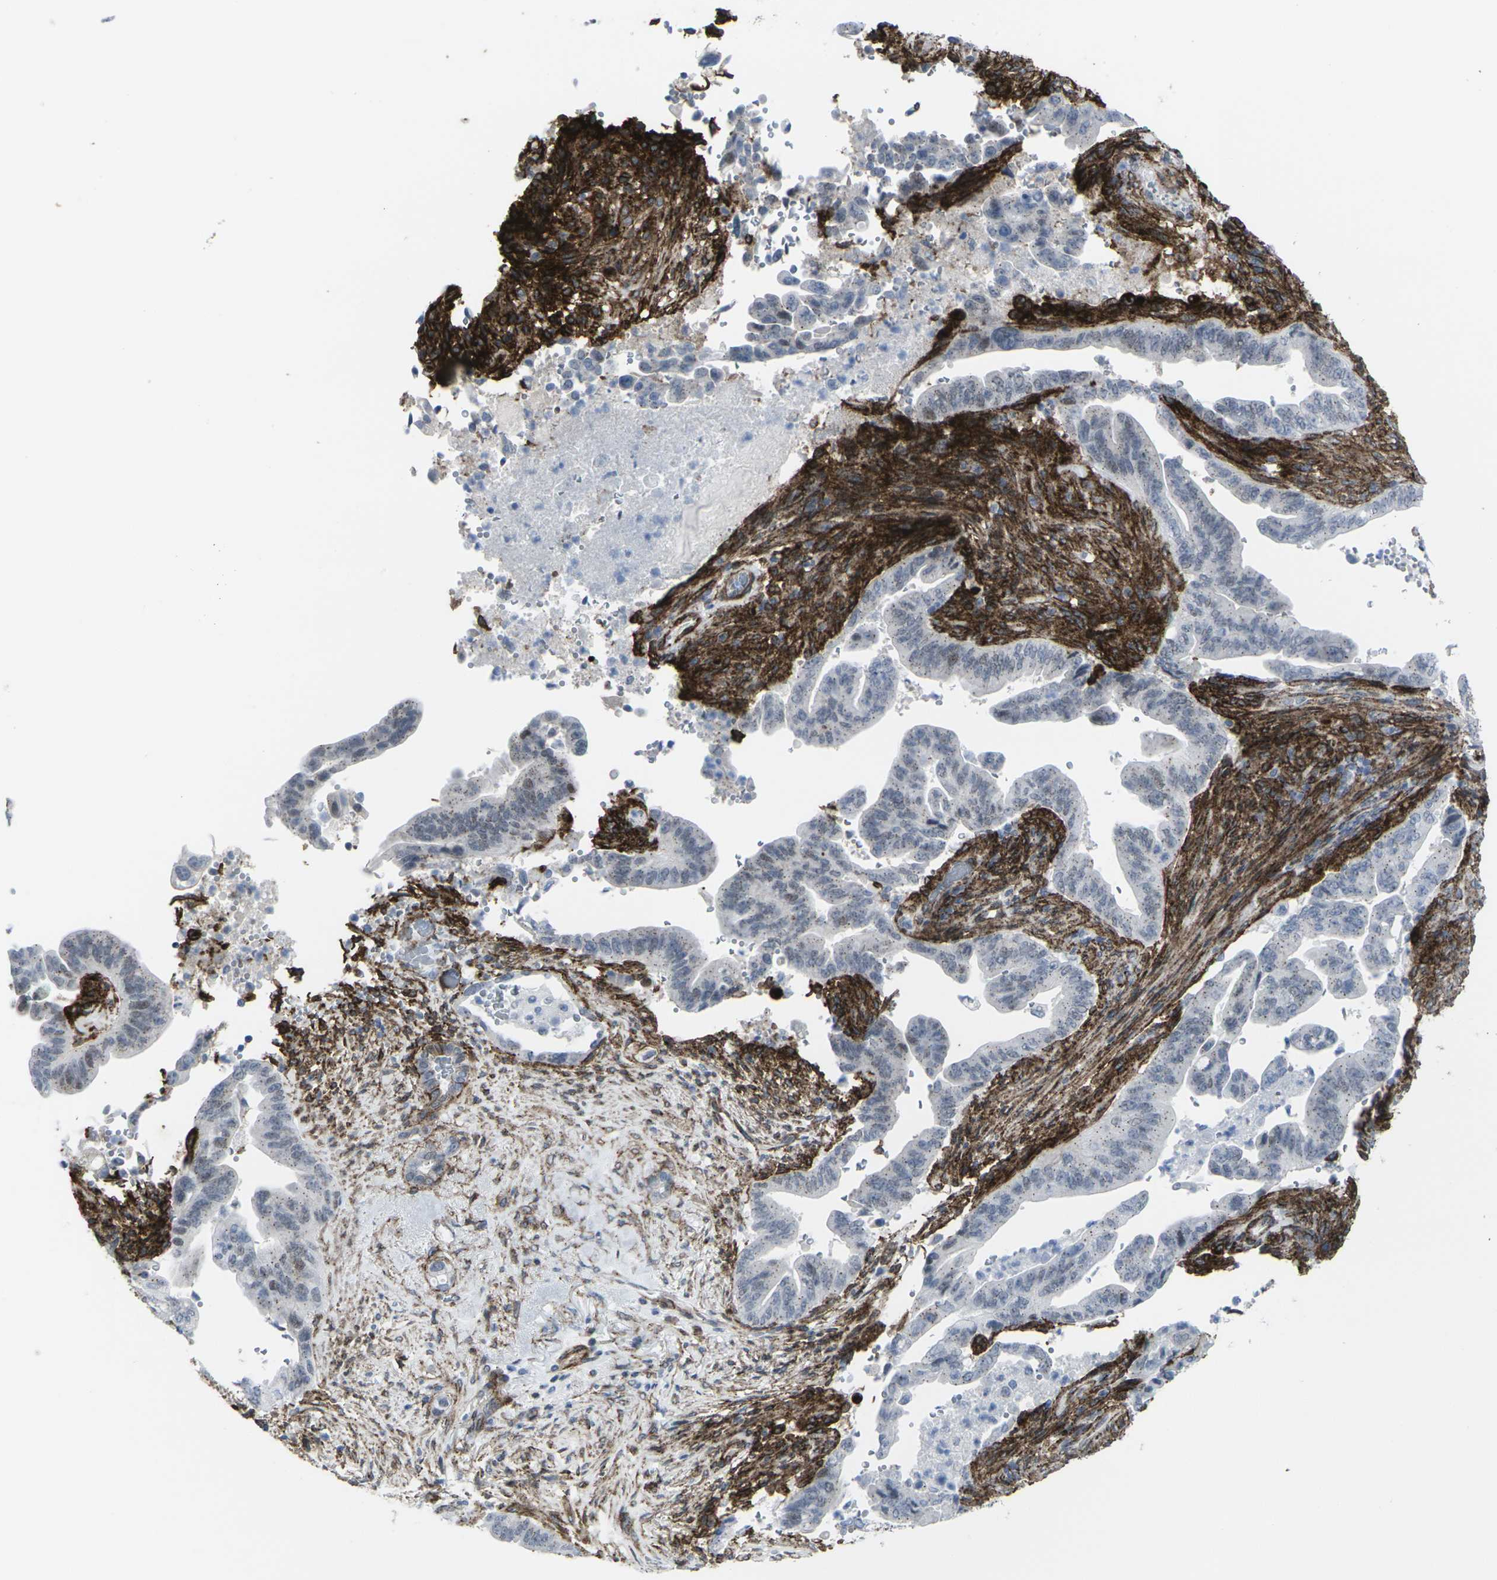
{"staining": {"intensity": "negative", "quantity": "none", "location": "none"}, "tissue": "pancreatic cancer", "cell_type": "Tumor cells", "image_type": "cancer", "snomed": [{"axis": "morphology", "description": "Adenocarcinoma, NOS"}, {"axis": "topography", "description": "Pancreas"}], "caption": "Tumor cells are negative for brown protein staining in pancreatic cancer.", "gene": "CDH11", "patient": {"sex": "male", "age": 70}}